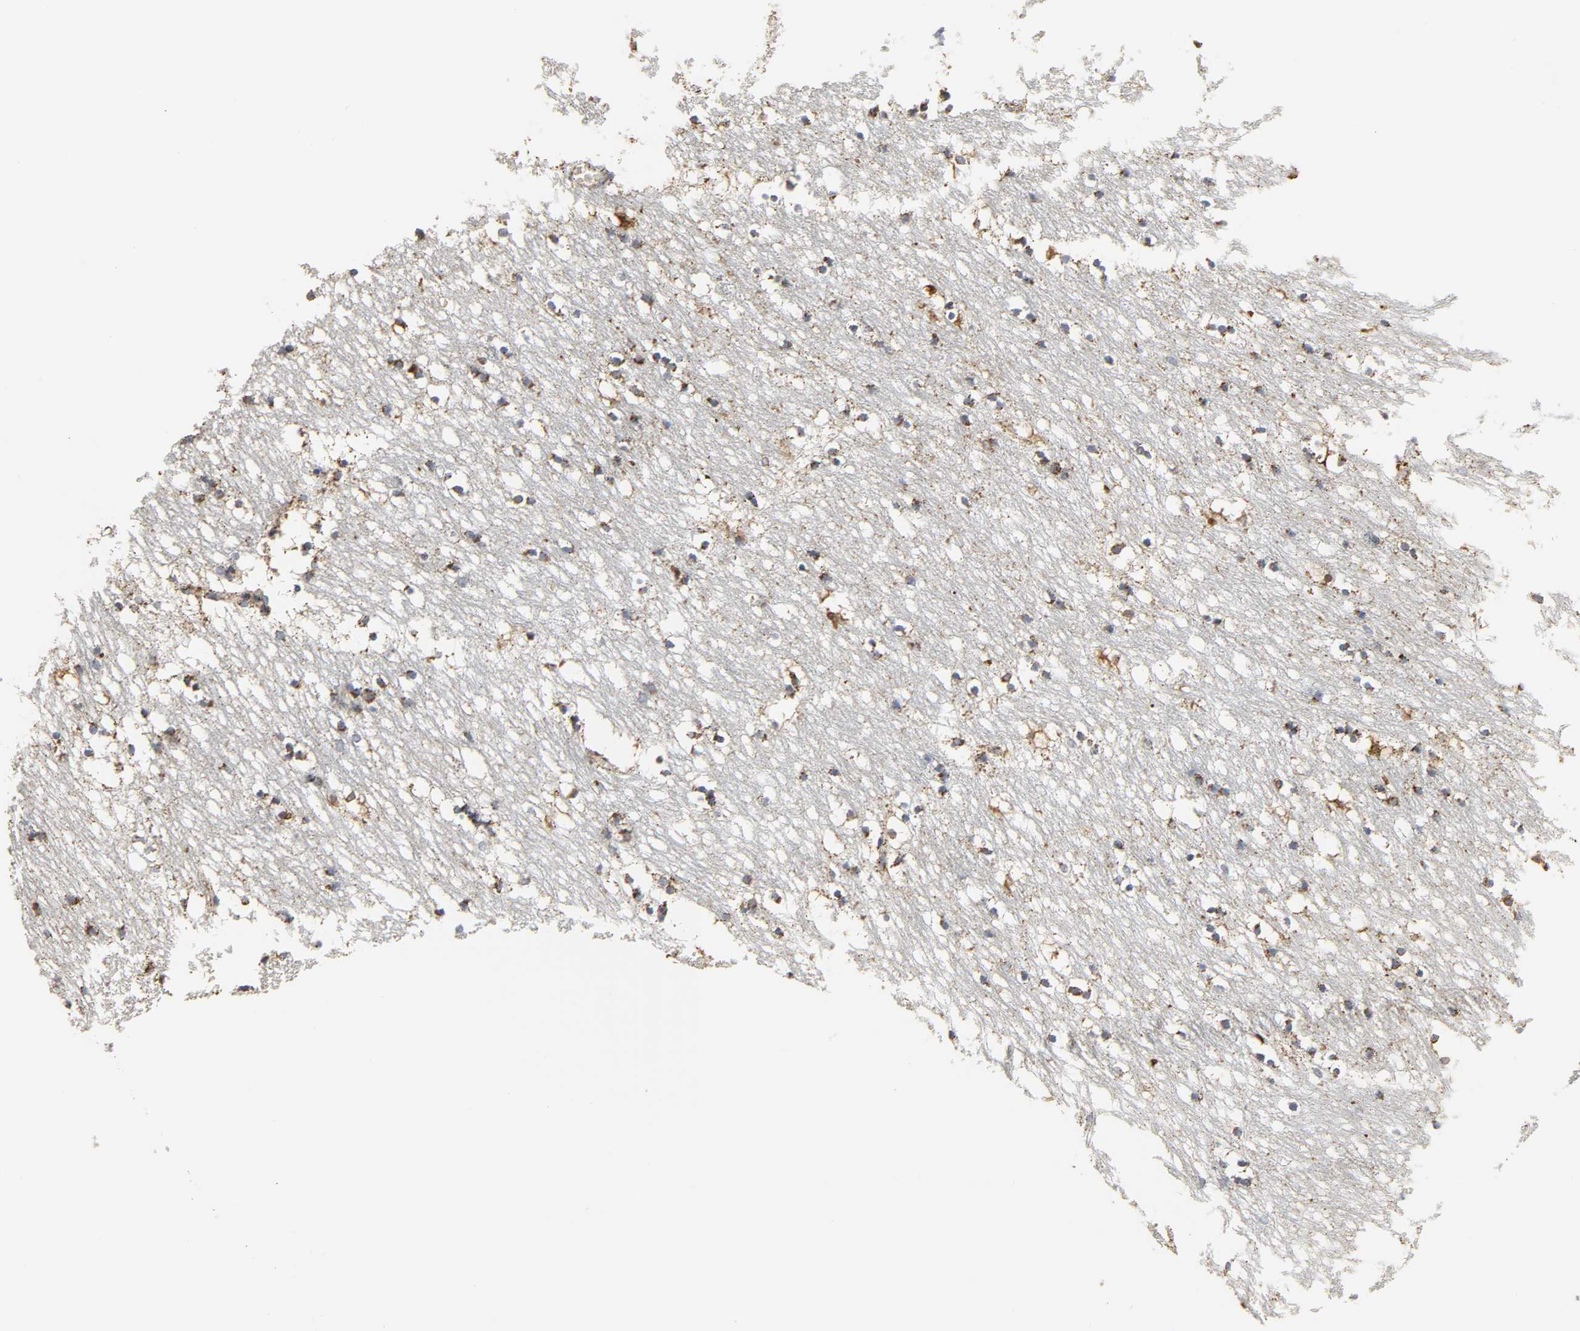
{"staining": {"intensity": "weak", "quantity": "25%-75%", "location": "cytoplasmic/membranous"}, "tissue": "caudate", "cell_type": "Glial cells", "image_type": "normal", "snomed": [{"axis": "morphology", "description": "Normal tissue, NOS"}, {"axis": "topography", "description": "Lateral ventricle wall"}], "caption": "An image of caudate stained for a protein exhibits weak cytoplasmic/membranous brown staining in glial cells. (DAB (3,3'-diaminobenzidine) = brown stain, brightfield microscopy at high magnification).", "gene": "ACAT1", "patient": {"sex": "male", "age": 45}}